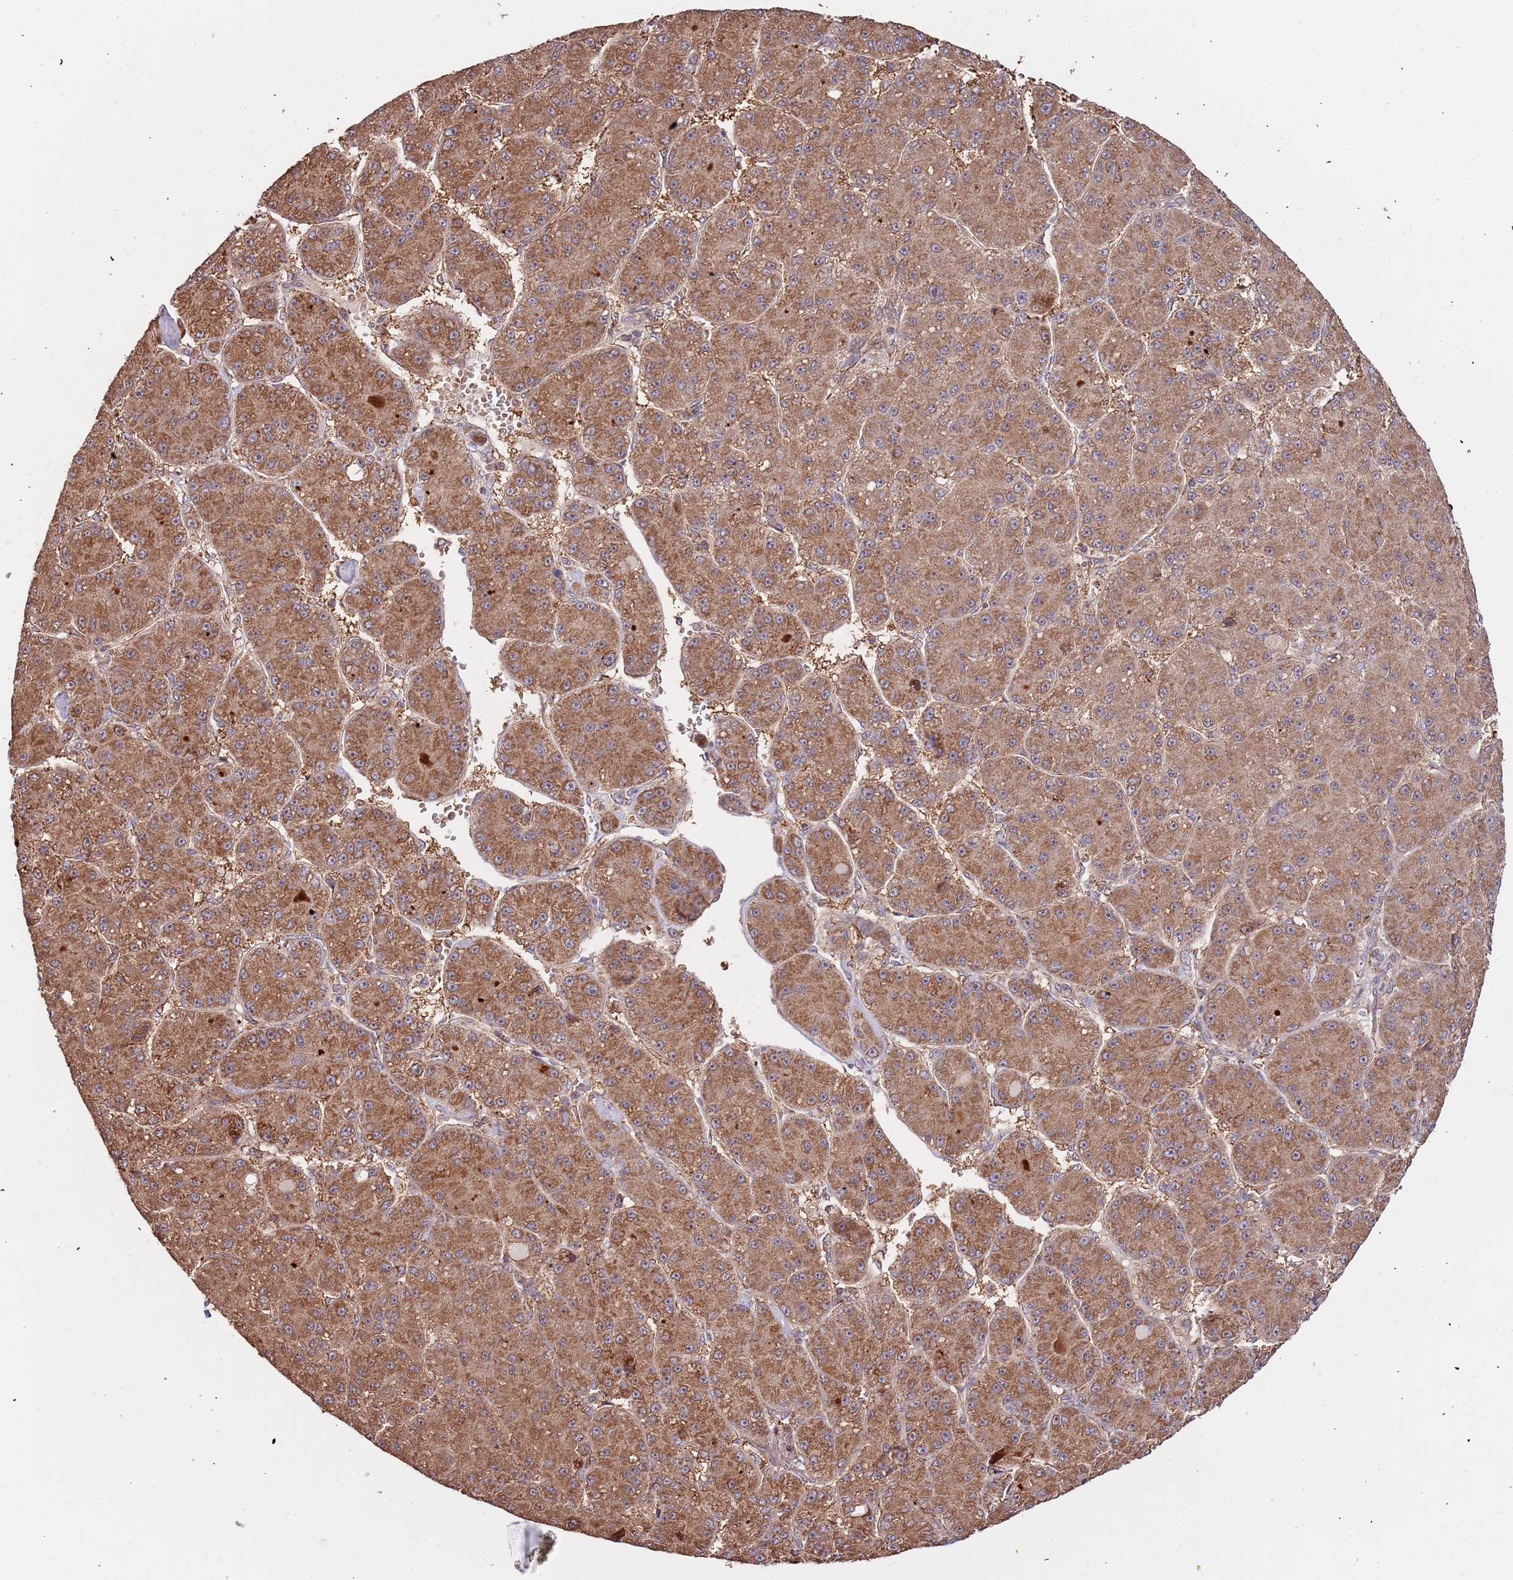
{"staining": {"intensity": "strong", "quantity": ">75%", "location": "cytoplasmic/membranous"}, "tissue": "liver cancer", "cell_type": "Tumor cells", "image_type": "cancer", "snomed": [{"axis": "morphology", "description": "Carcinoma, Hepatocellular, NOS"}, {"axis": "topography", "description": "Liver"}], "caption": "Protein expression analysis of human hepatocellular carcinoma (liver) reveals strong cytoplasmic/membranous staining in approximately >75% of tumor cells.", "gene": "IL17RD", "patient": {"sex": "male", "age": 67}}